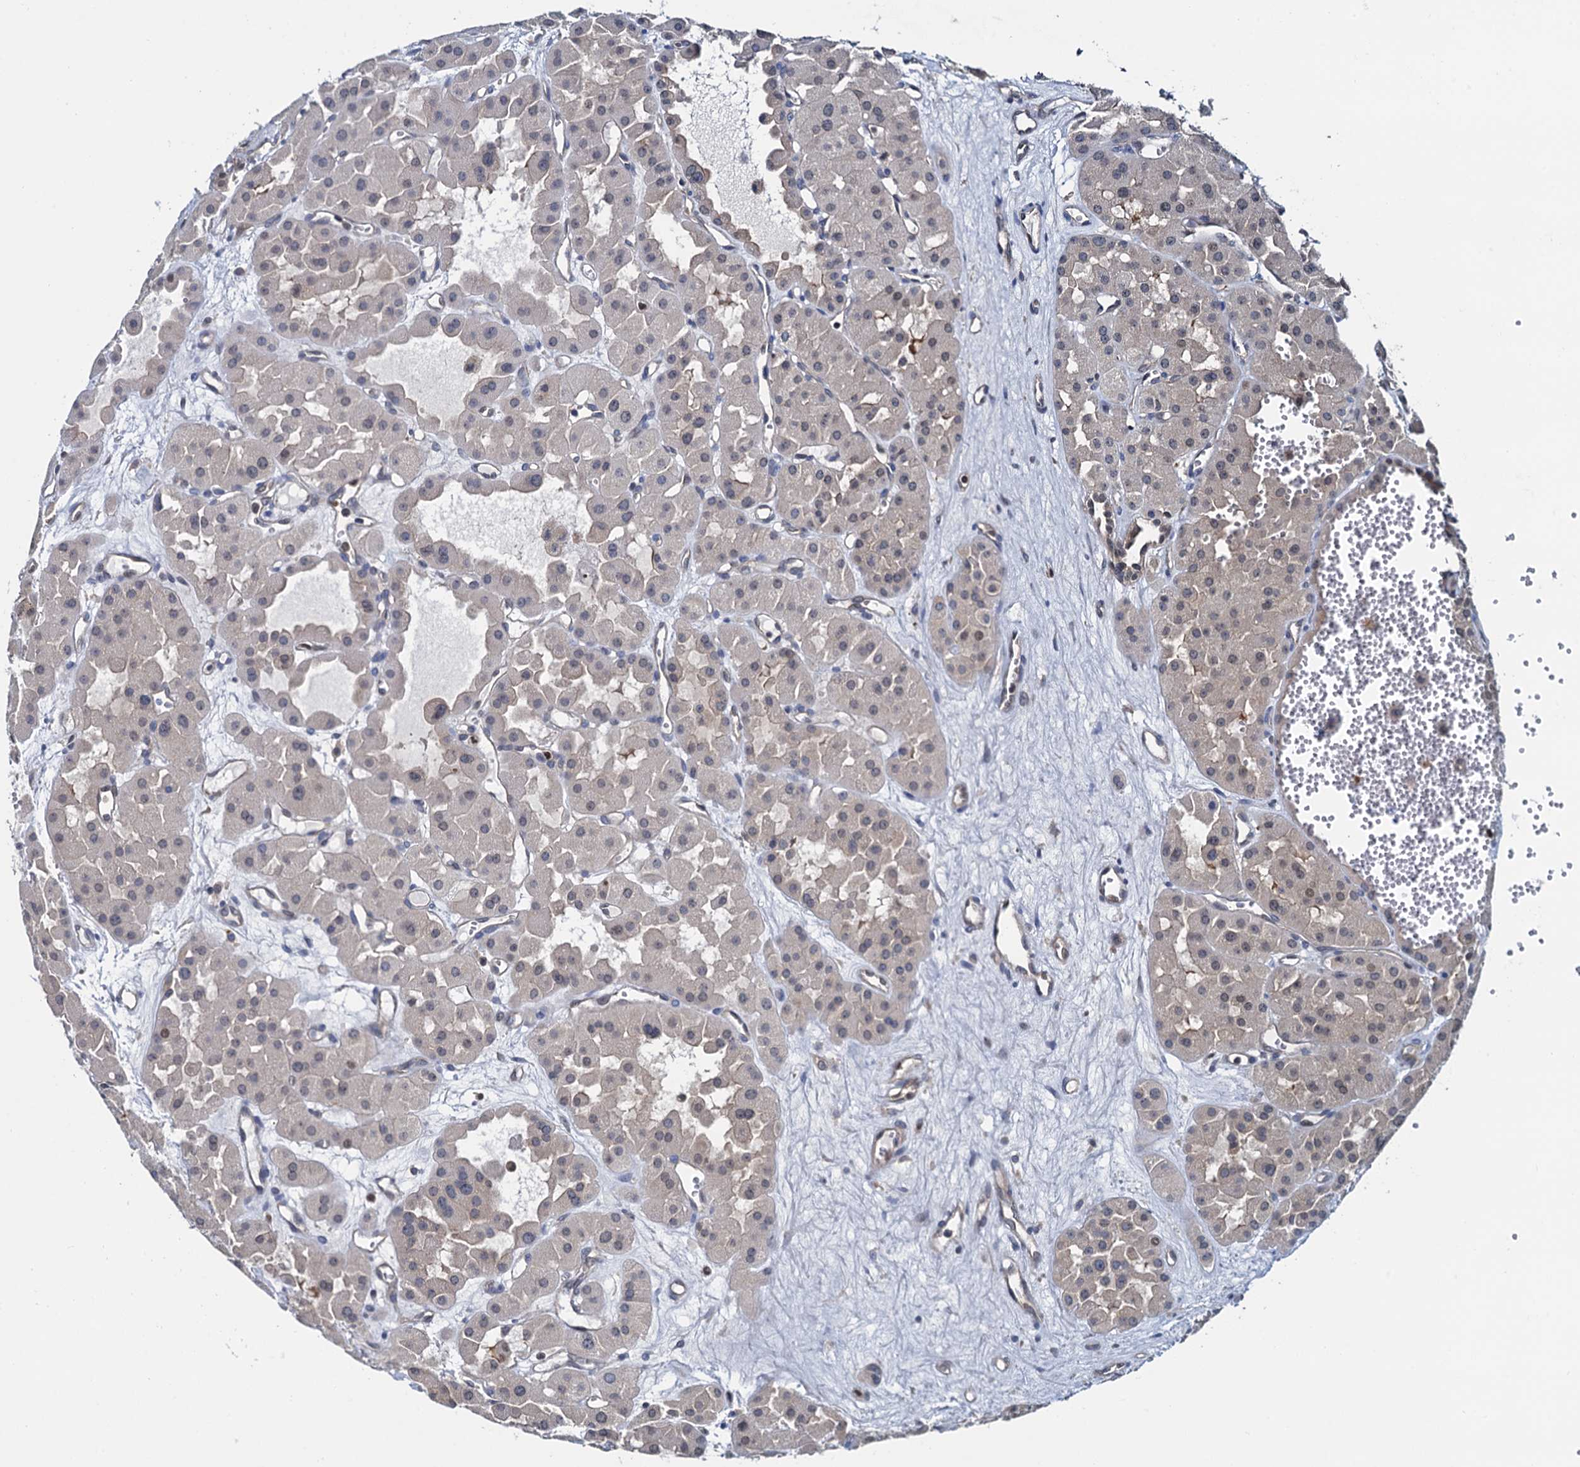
{"staining": {"intensity": "weak", "quantity": "<25%", "location": "nuclear"}, "tissue": "renal cancer", "cell_type": "Tumor cells", "image_type": "cancer", "snomed": [{"axis": "morphology", "description": "Carcinoma, NOS"}, {"axis": "topography", "description": "Kidney"}], "caption": "A histopathology image of renal cancer stained for a protein shows no brown staining in tumor cells.", "gene": "RNF125", "patient": {"sex": "female", "age": 75}}